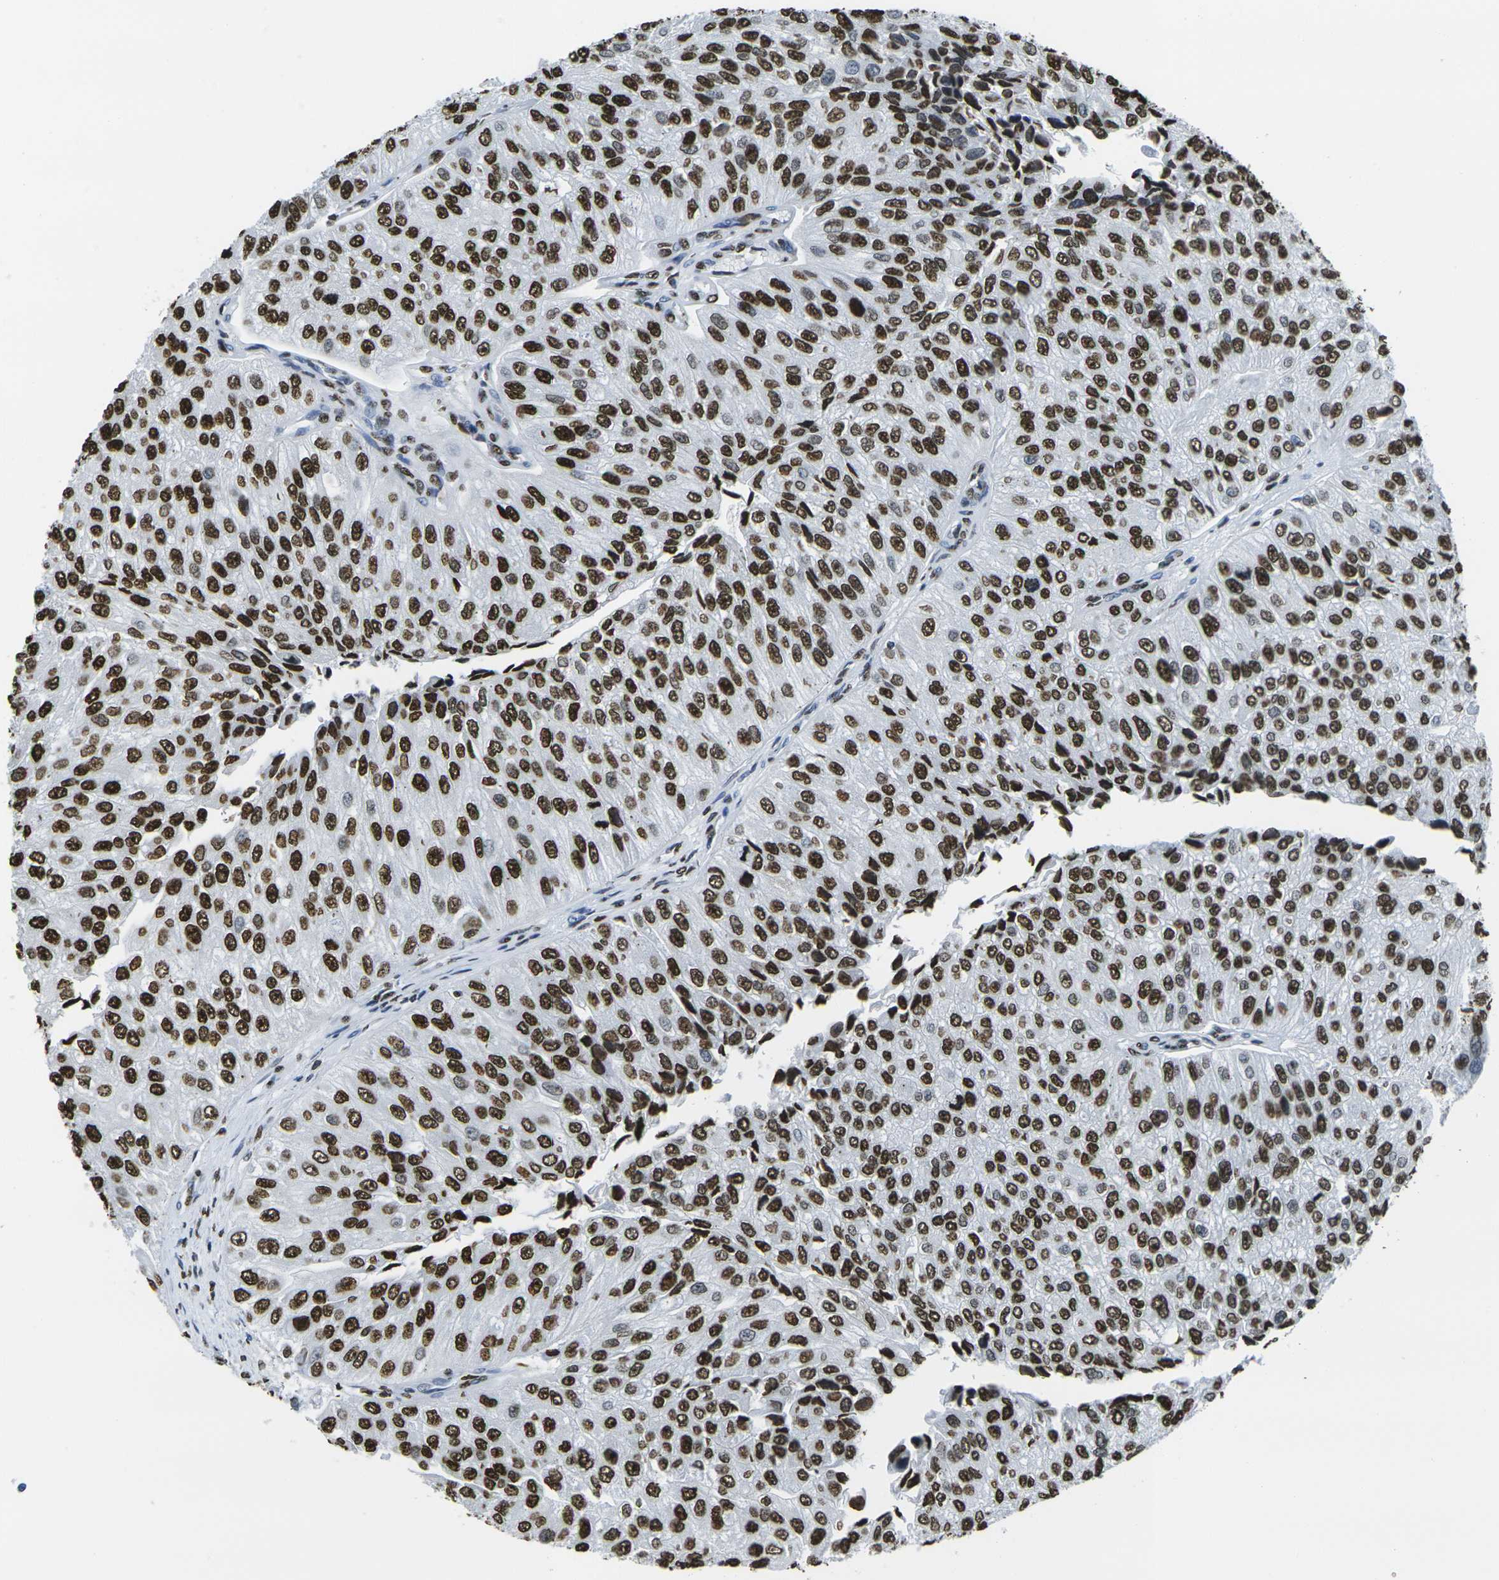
{"staining": {"intensity": "strong", "quantity": ">75%", "location": "nuclear"}, "tissue": "urothelial cancer", "cell_type": "Tumor cells", "image_type": "cancer", "snomed": [{"axis": "morphology", "description": "Urothelial carcinoma, High grade"}, {"axis": "topography", "description": "Kidney"}, {"axis": "topography", "description": "Urinary bladder"}], "caption": "High-grade urothelial carcinoma stained with a protein marker demonstrates strong staining in tumor cells.", "gene": "DRAXIN", "patient": {"sex": "male", "age": 77}}